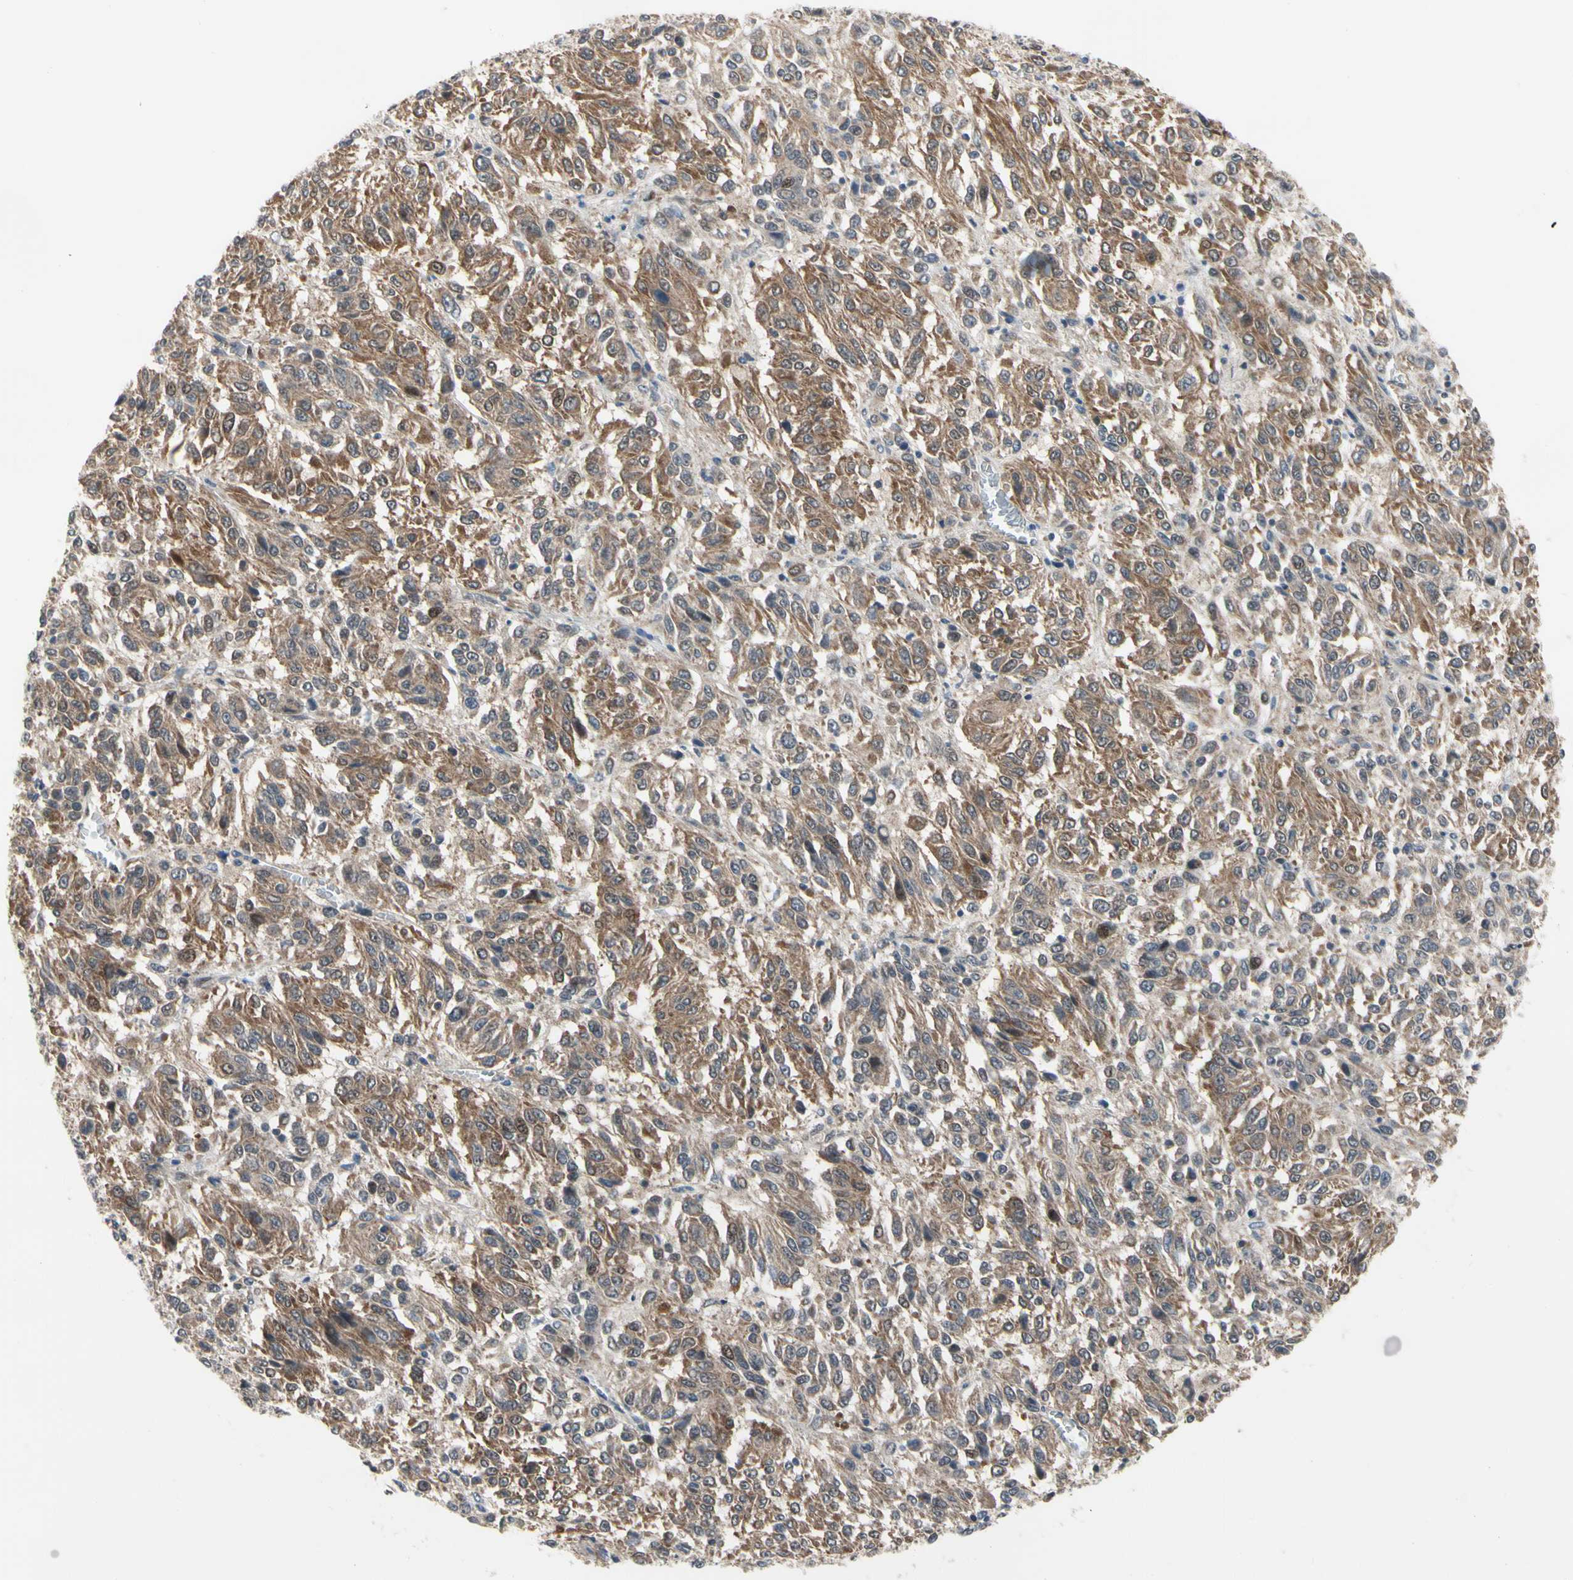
{"staining": {"intensity": "moderate", "quantity": ">75%", "location": "cytoplasmic/membranous"}, "tissue": "melanoma", "cell_type": "Tumor cells", "image_type": "cancer", "snomed": [{"axis": "morphology", "description": "Malignant melanoma, Metastatic site"}, {"axis": "topography", "description": "Lung"}], "caption": "IHC of human malignant melanoma (metastatic site) reveals medium levels of moderate cytoplasmic/membranous expression in about >75% of tumor cells.", "gene": "CDK5", "patient": {"sex": "male", "age": 64}}